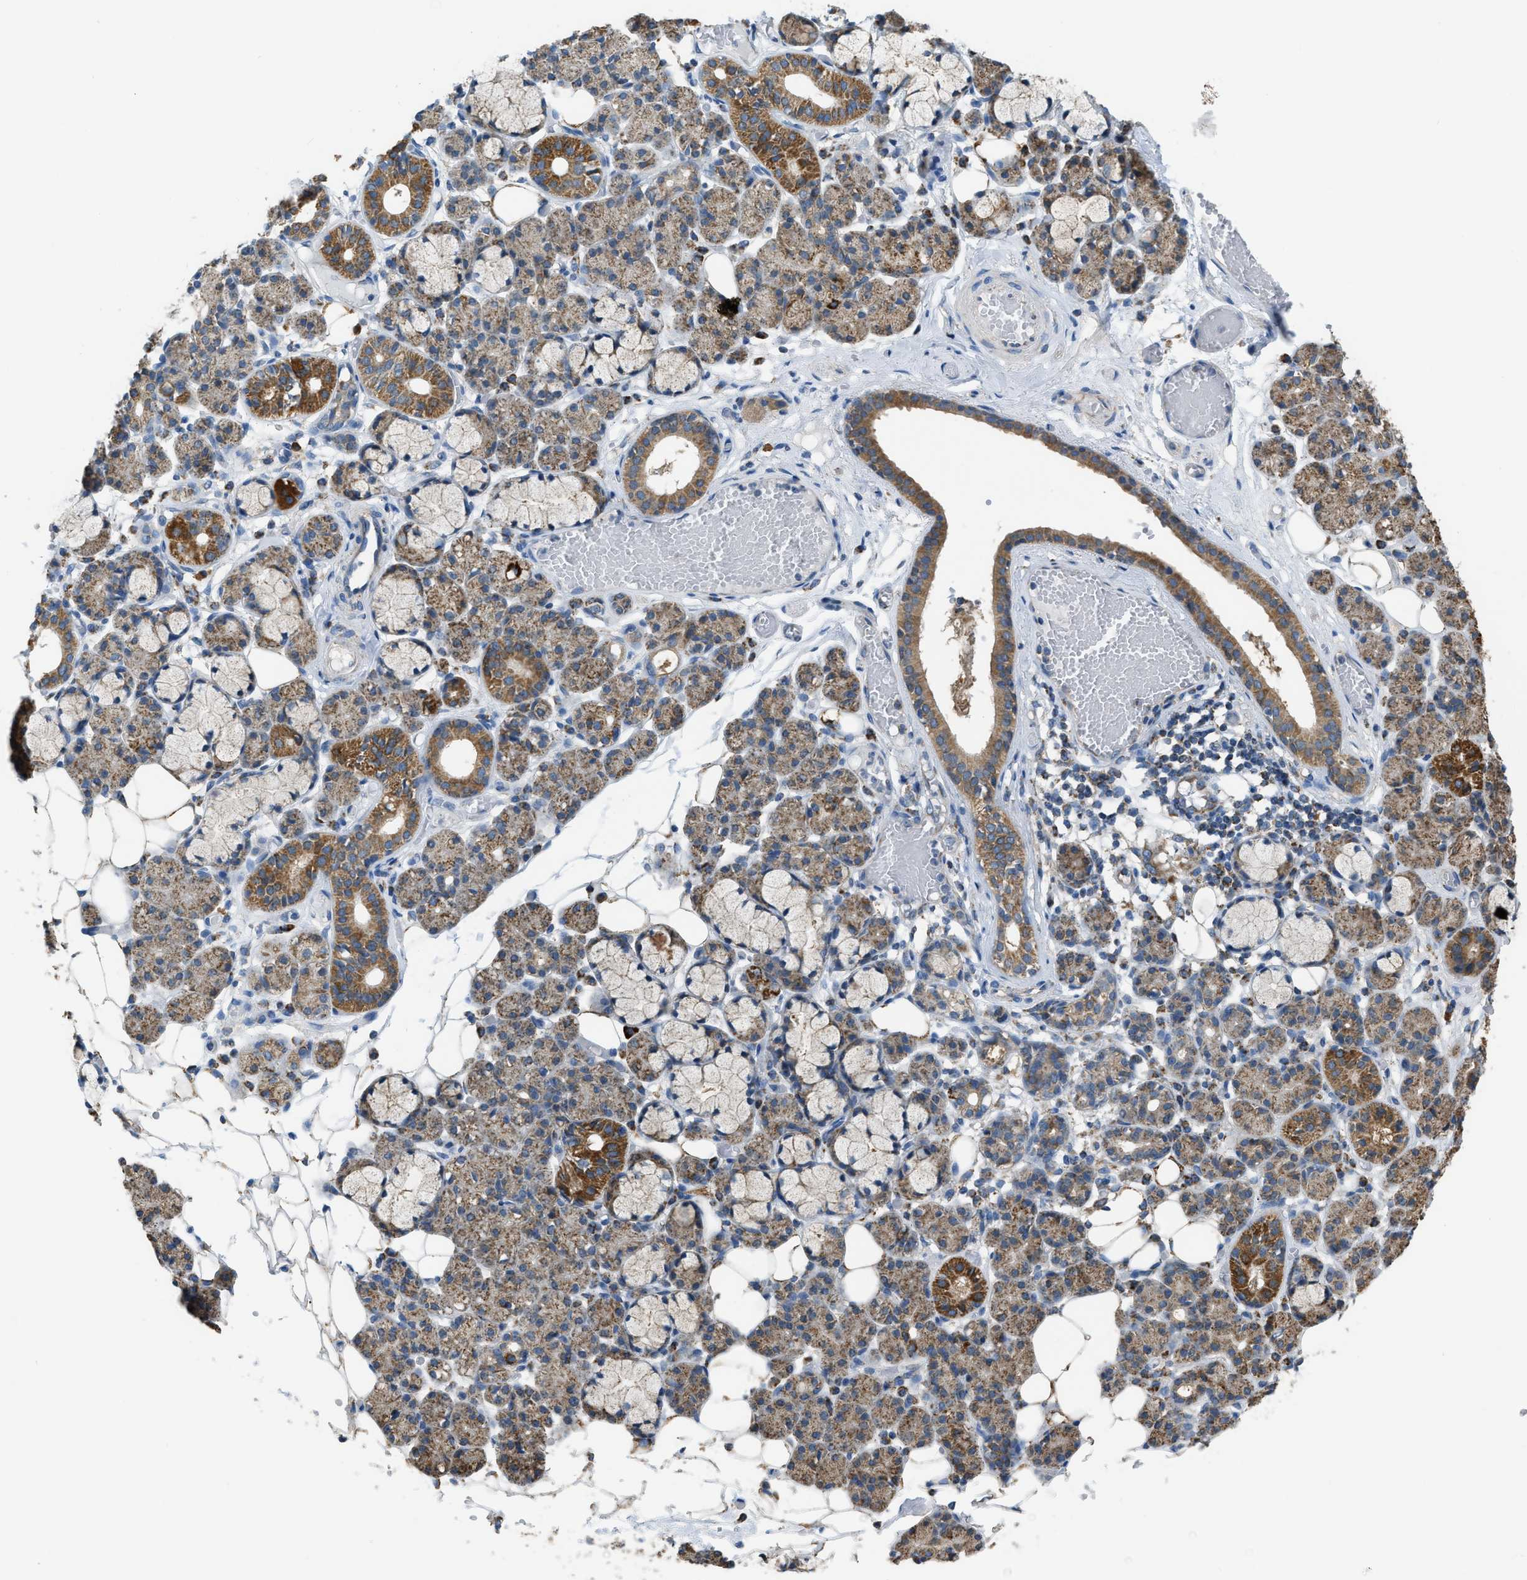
{"staining": {"intensity": "moderate", "quantity": ">75%", "location": "cytoplasmic/membranous"}, "tissue": "salivary gland", "cell_type": "Glandular cells", "image_type": "normal", "snomed": [{"axis": "morphology", "description": "Normal tissue, NOS"}, {"axis": "topography", "description": "Salivary gland"}], "caption": "The micrograph demonstrates staining of normal salivary gland, revealing moderate cytoplasmic/membranous protein positivity (brown color) within glandular cells.", "gene": "ETFB", "patient": {"sex": "male", "age": 63}}